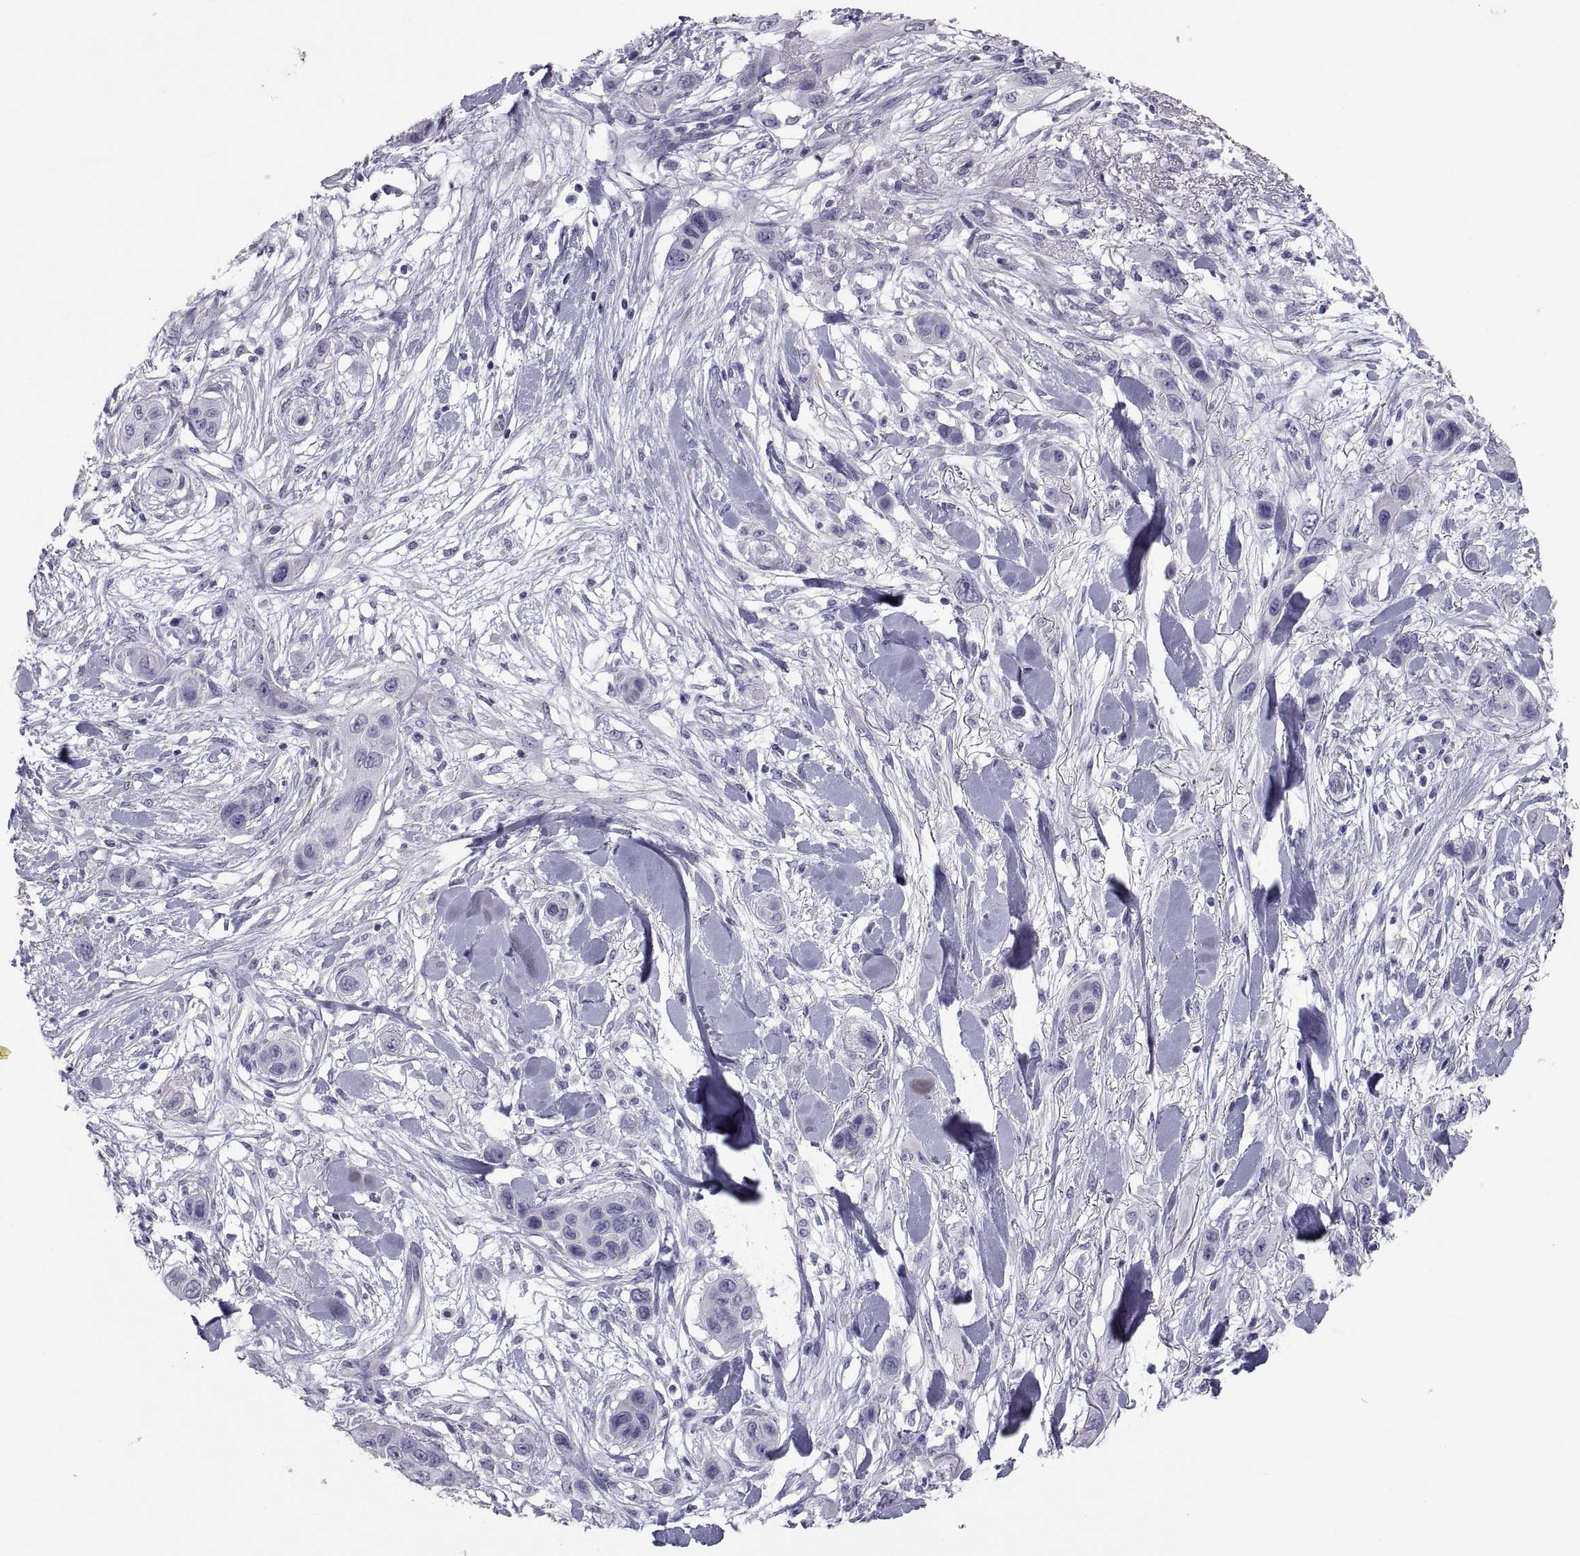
{"staining": {"intensity": "negative", "quantity": "none", "location": "none"}, "tissue": "skin cancer", "cell_type": "Tumor cells", "image_type": "cancer", "snomed": [{"axis": "morphology", "description": "Squamous cell carcinoma, NOS"}, {"axis": "topography", "description": "Skin"}], "caption": "Immunohistochemistry (IHC) of skin cancer reveals no expression in tumor cells. (Brightfield microscopy of DAB IHC at high magnification).", "gene": "MAGEB1", "patient": {"sex": "male", "age": 79}}